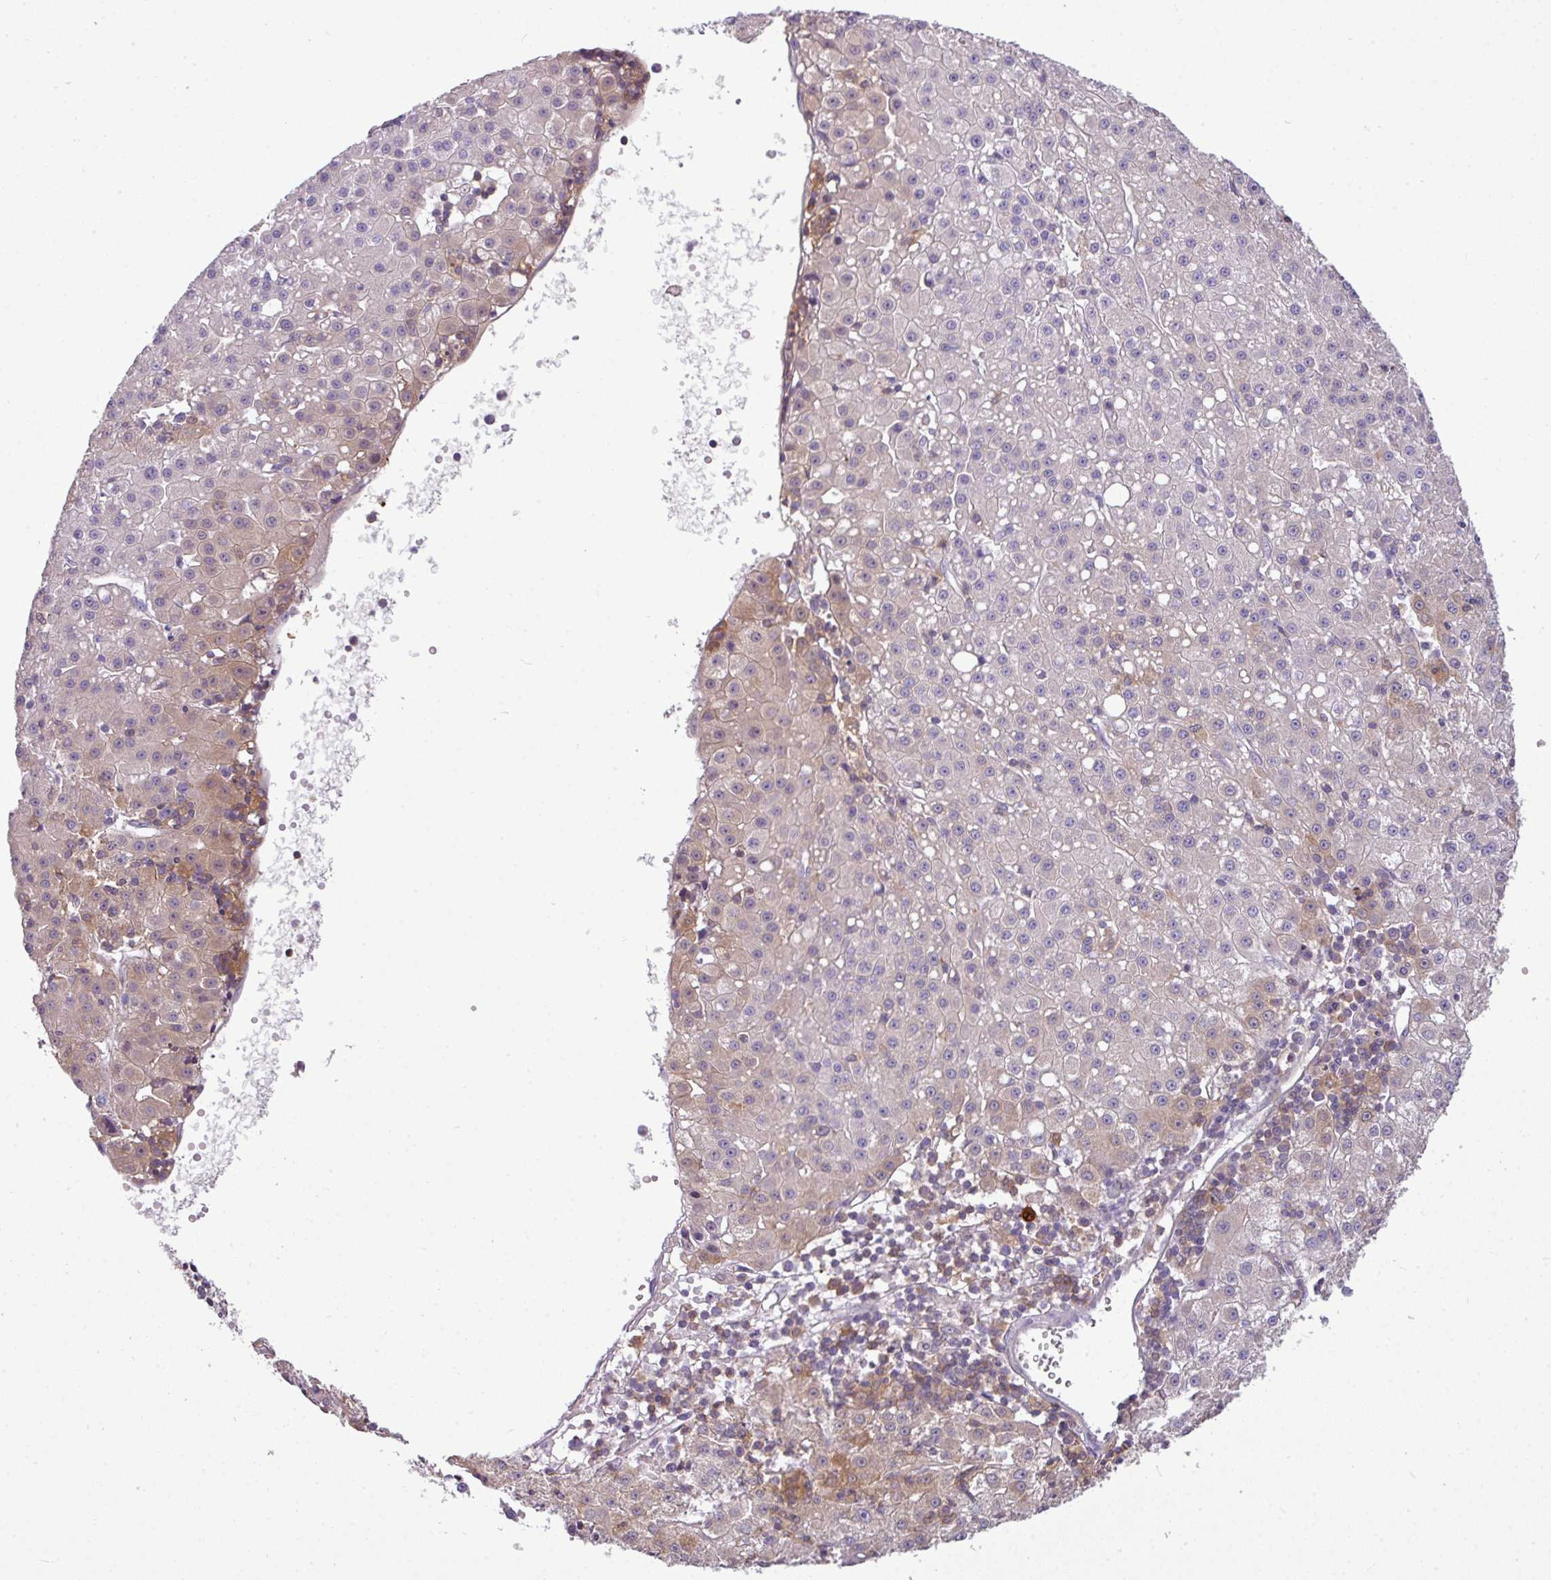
{"staining": {"intensity": "weak", "quantity": "<25%", "location": "cytoplasmic/membranous"}, "tissue": "liver cancer", "cell_type": "Tumor cells", "image_type": "cancer", "snomed": [{"axis": "morphology", "description": "Carcinoma, Hepatocellular, NOS"}, {"axis": "topography", "description": "Liver"}], "caption": "Tumor cells are negative for protein expression in human liver cancer.", "gene": "STAT5A", "patient": {"sex": "male", "age": 76}}